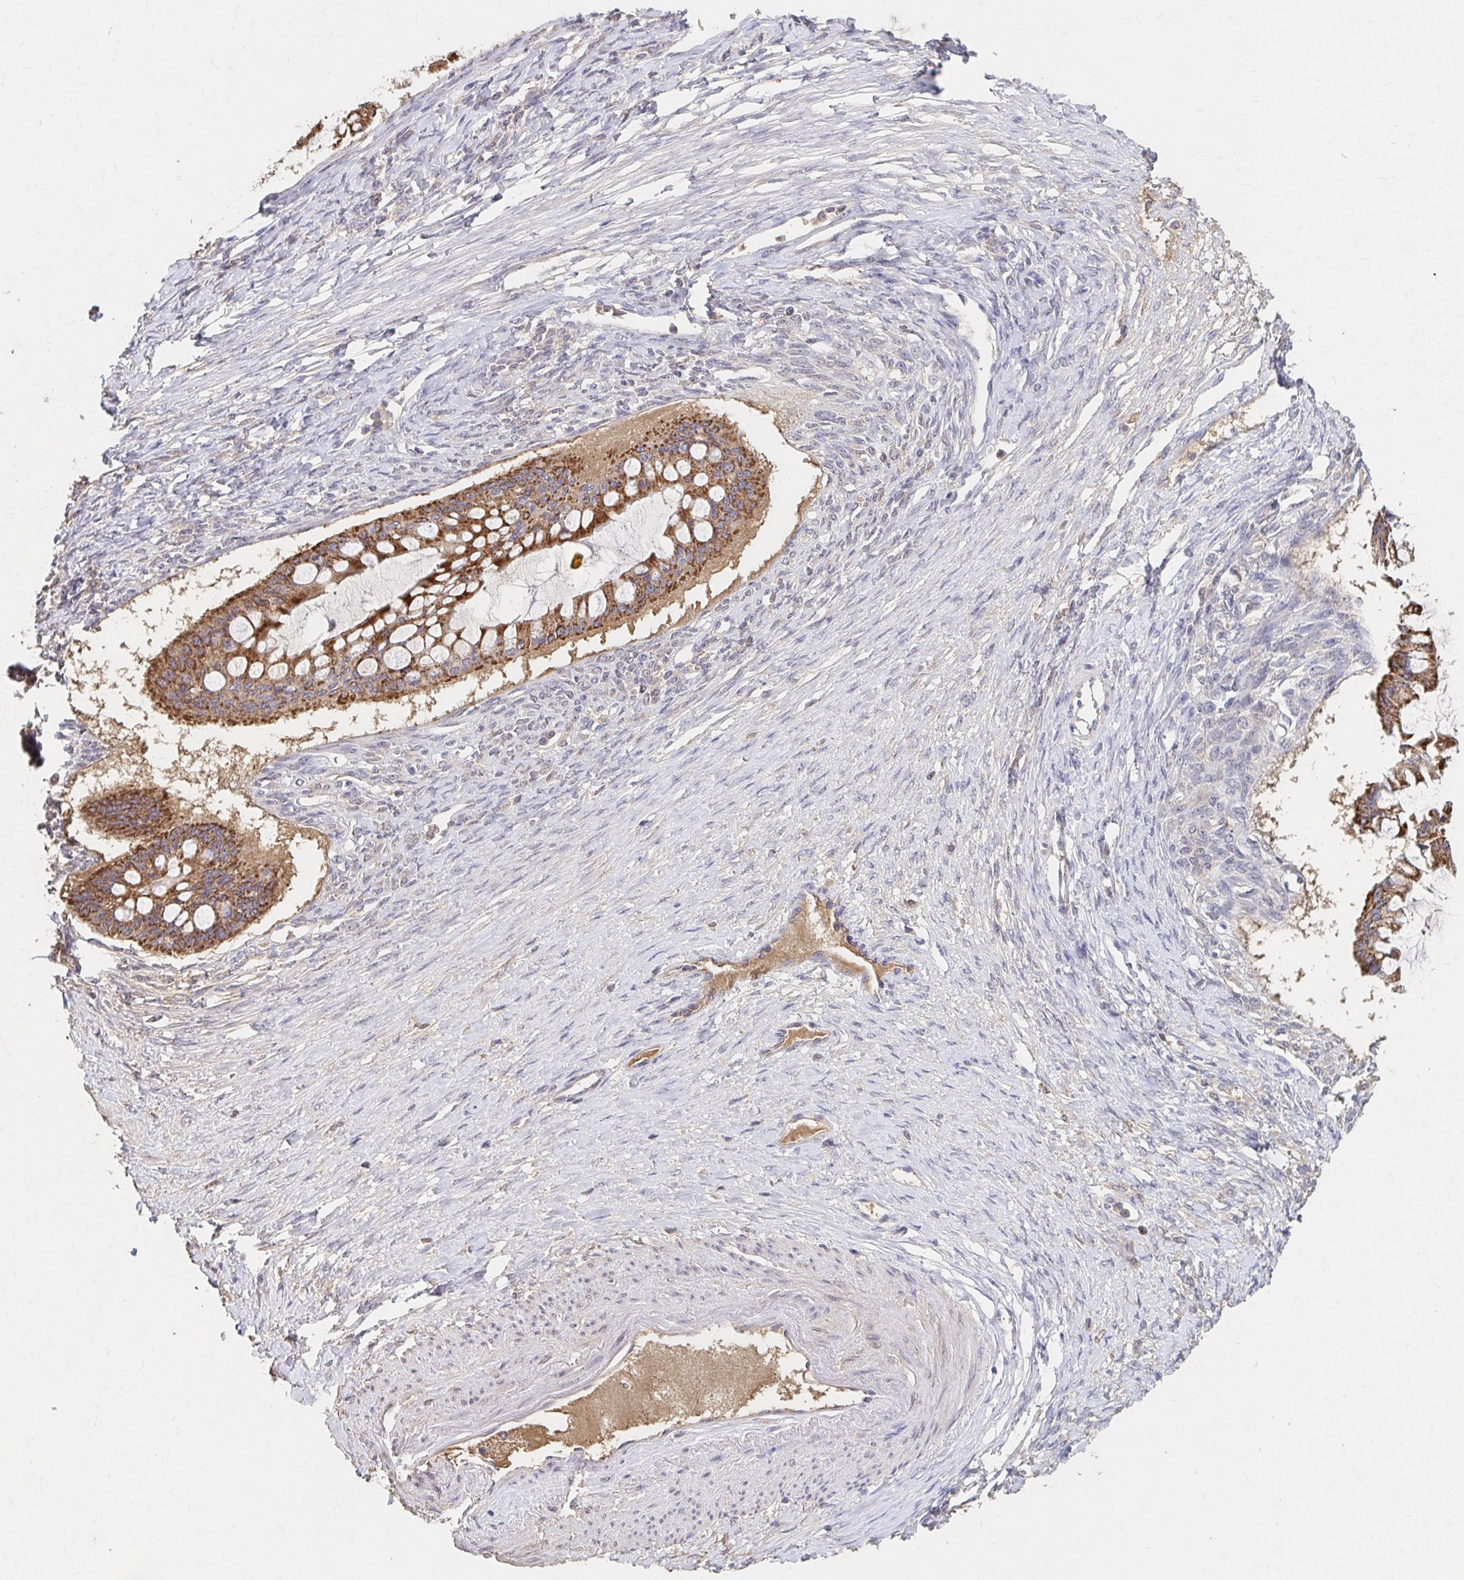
{"staining": {"intensity": "moderate", "quantity": ">75%", "location": "cytoplasmic/membranous"}, "tissue": "ovarian cancer", "cell_type": "Tumor cells", "image_type": "cancer", "snomed": [{"axis": "morphology", "description": "Cystadenocarcinoma, mucinous, NOS"}, {"axis": "topography", "description": "Ovary"}], "caption": "Protein analysis of mucinous cystadenocarcinoma (ovarian) tissue displays moderate cytoplasmic/membranous staining in approximately >75% of tumor cells. The staining was performed using DAB to visualize the protein expression in brown, while the nuclei were stained in blue with hematoxylin (Magnification: 20x).", "gene": "HMGCS2", "patient": {"sex": "female", "age": 73}}